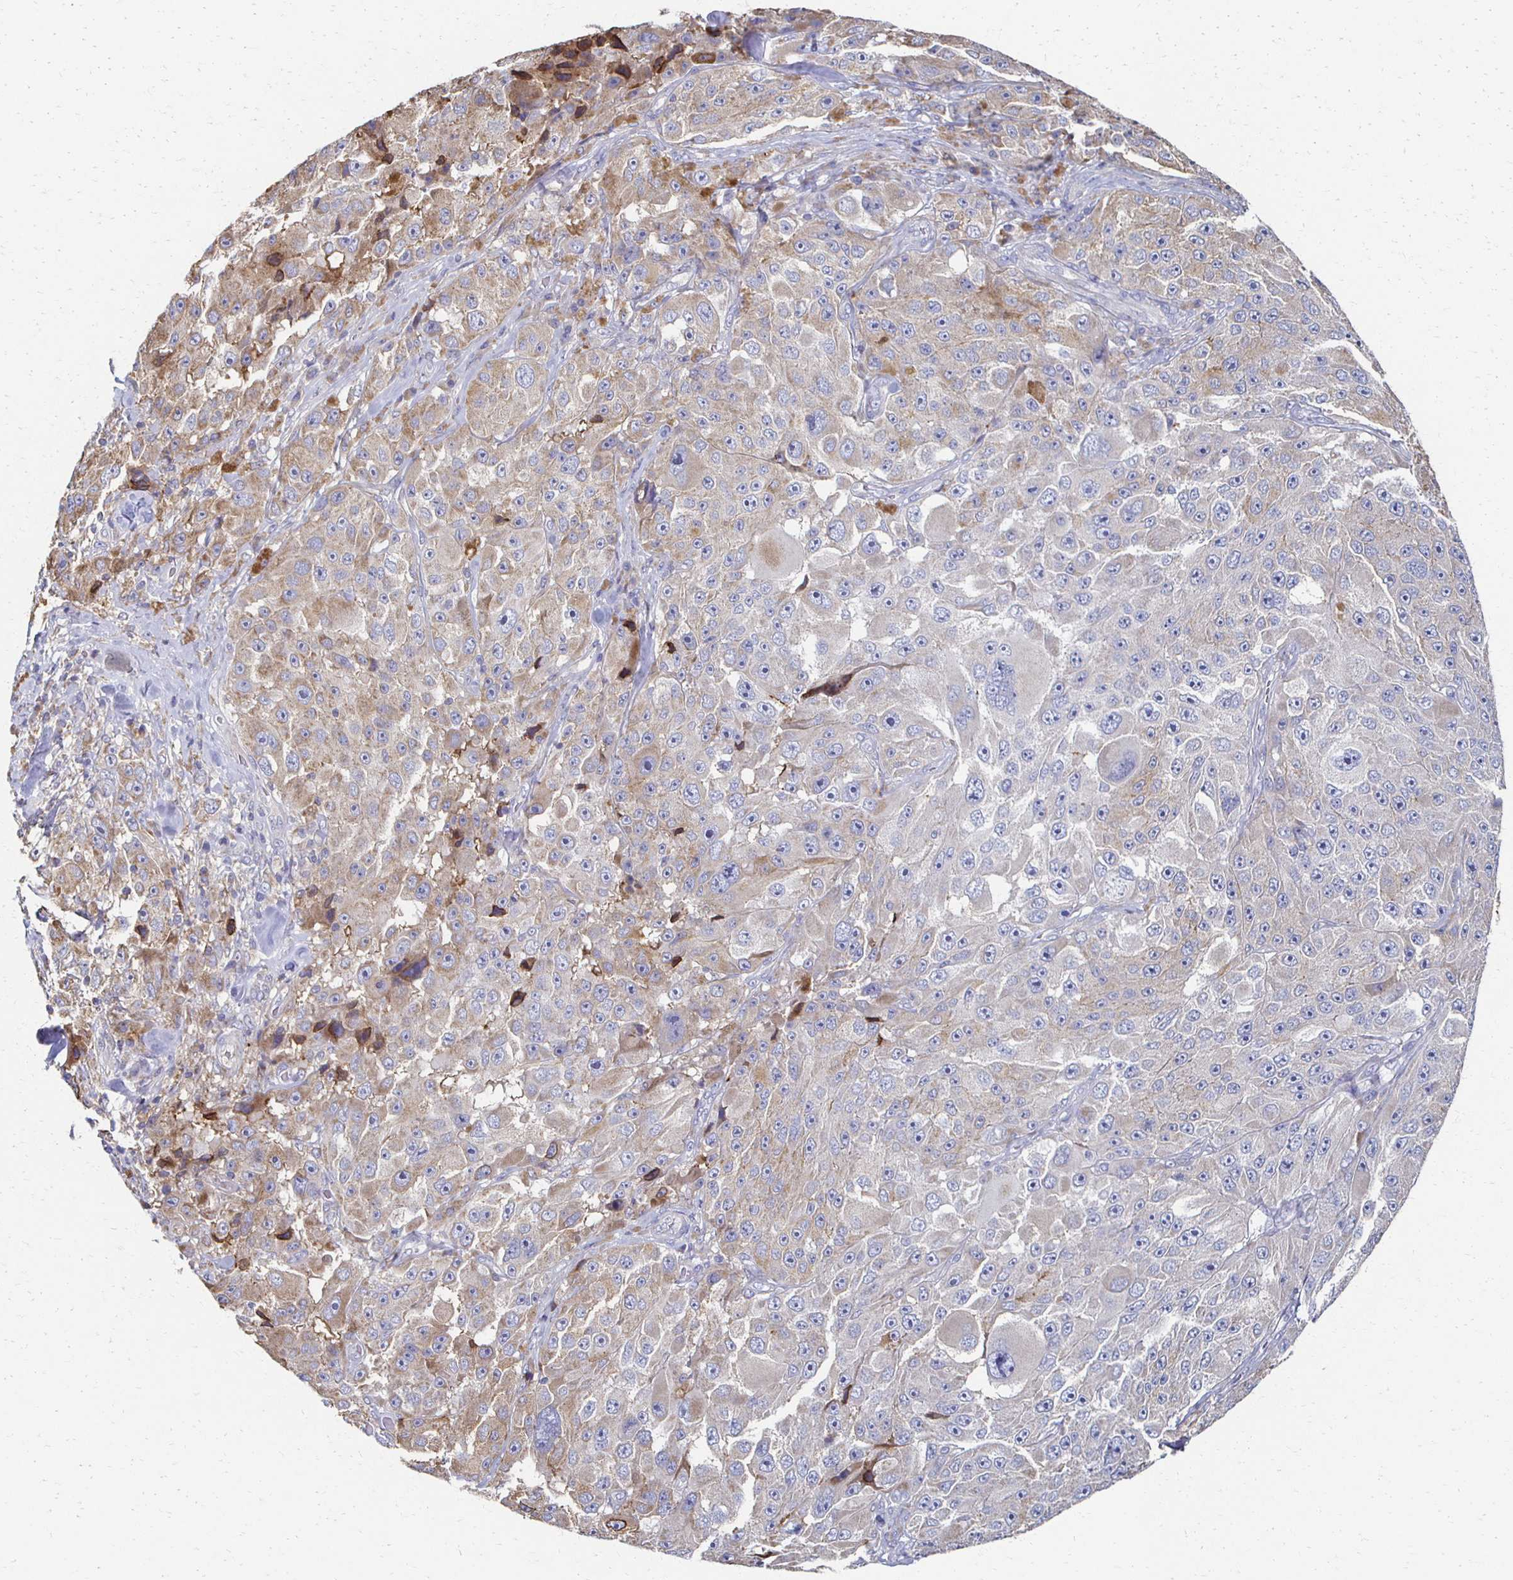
{"staining": {"intensity": "moderate", "quantity": "25%-75%", "location": "cytoplasmic/membranous"}, "tissue": "melanoma", "cell_type": "Tumor cells", "image_type": "cancer", "snomed": [{"axis": "morphology", "description": "Malignant melanoma, Metastatic site"}, {"axis": "topography", "description": "Lymph node"}], "caption": "This histopathology image exhibits immunohistochemistry (IHC) staining of malignant melanoma (metastatic site), with medium moderate cytoplasmic/membranous positivity in approximately 25%-75% of tumor cells.", "gene": "CX3CR1", "patient": {"sex": "male", "age": 62}}